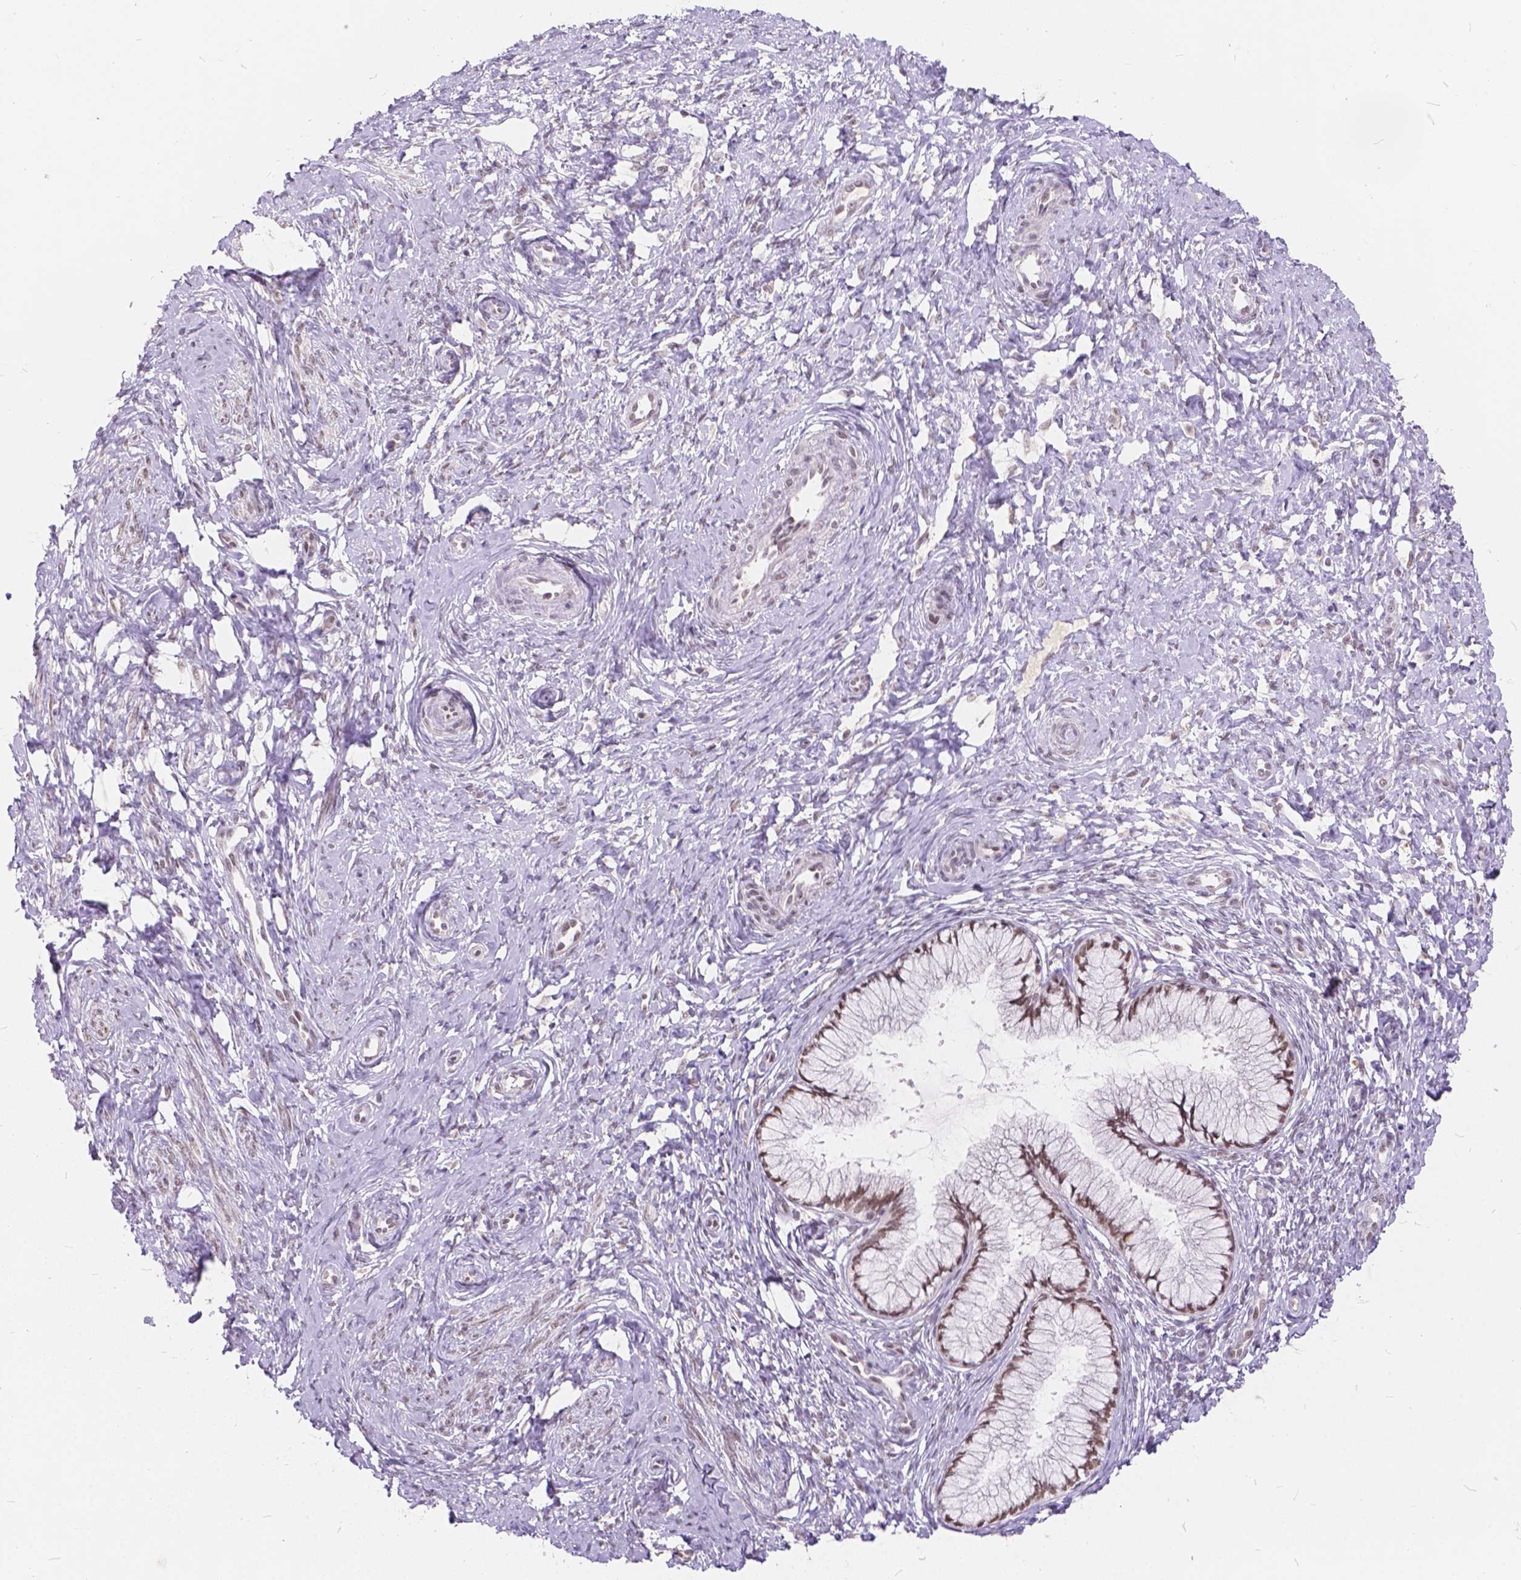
{"staining": {"intensity": "moderate", "quantity": ">75%", "location": "nuclear"}, "tissue": "cervix", "cell_type": "Glandular cells", "image_type": "normal", "snomed": [{"axis": "morphology", "description": "Normal tissue, NOS"}, {"axis": "topography", "description": "Cervix"}], "caption": "IHC (DAB (3,3'-diaminobenzidine)) staining of normal cervix exhibits moderate nuclear protein staining in about >75% of glandular cells.", "gene": "FAM53A", "patient": {"sex": "female", "age": 37}}